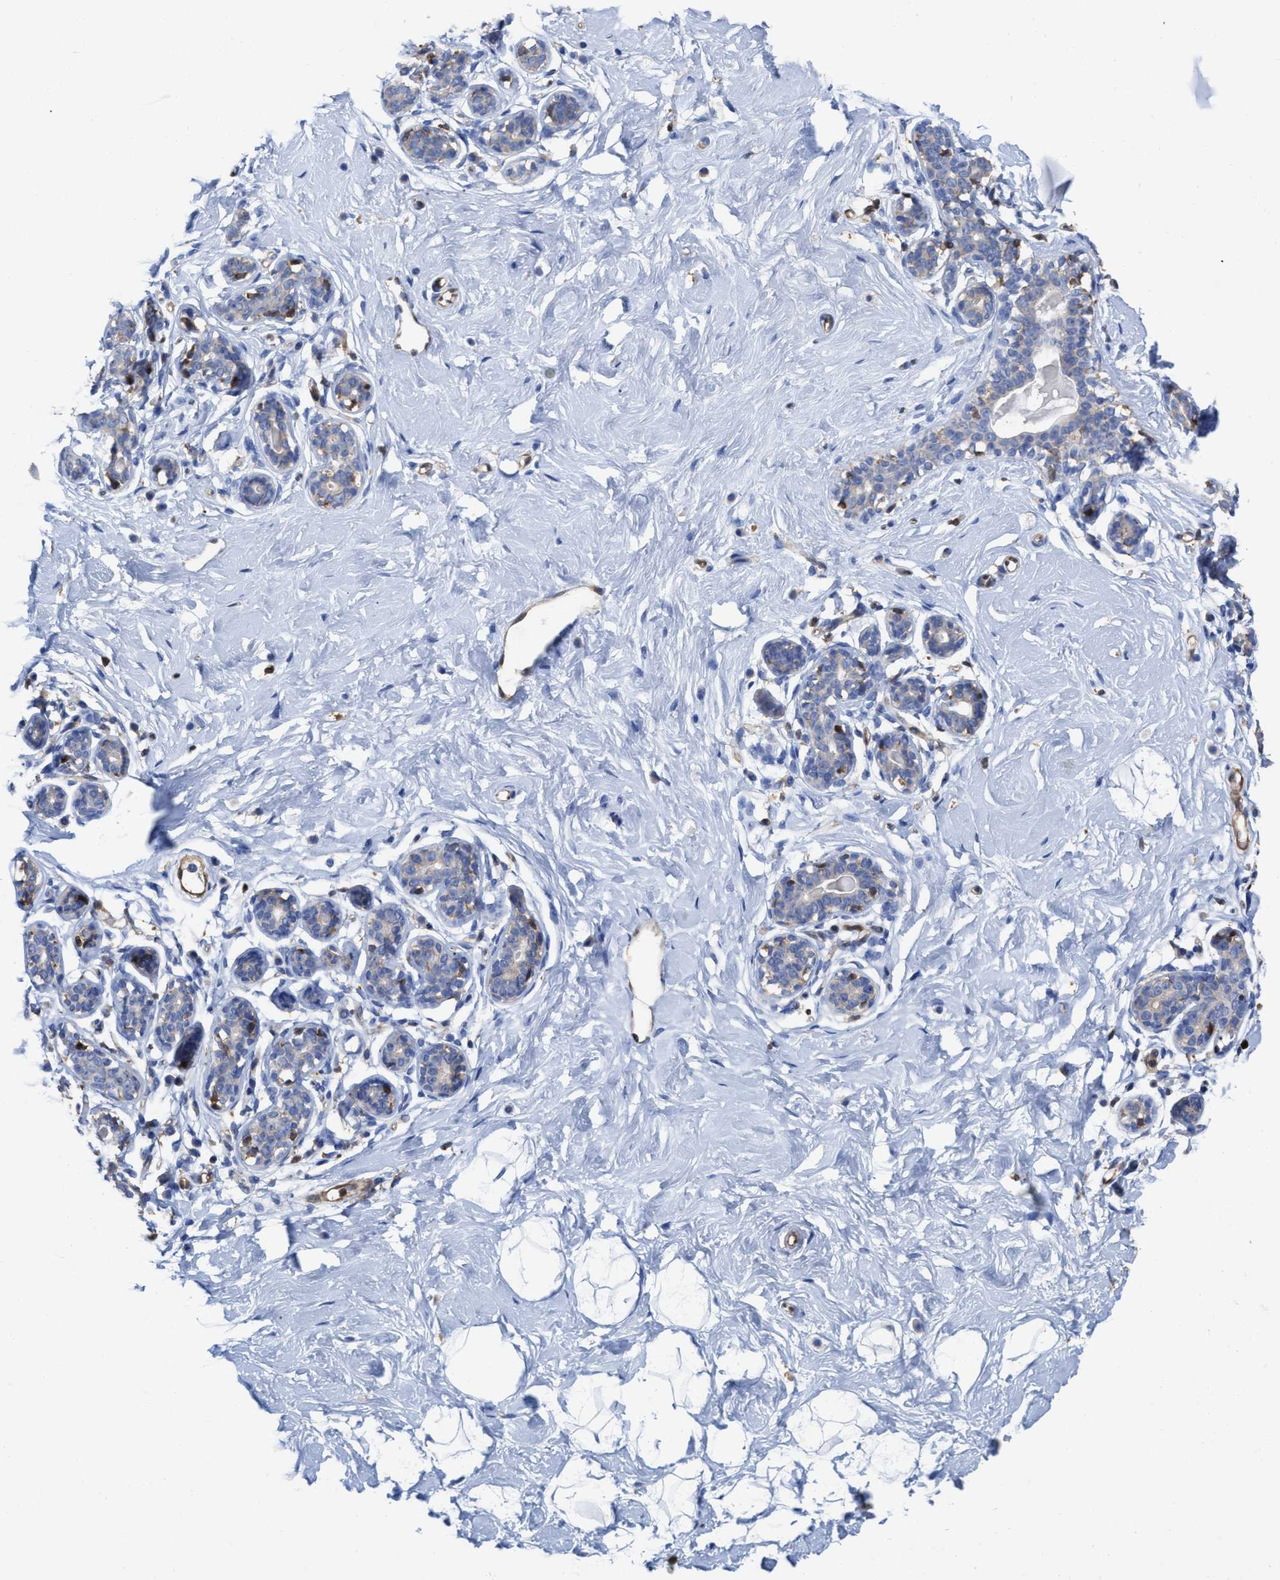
{"staining": {"intensity": "negative", "quantity": "none", "location": "none"}, "tissue": "breast", "cell_type": "Adipocytes", "image_type": "normal", "snomed": [{"axis": "morphology", "description": "Normal tissue, NOS"}, {"axis": "topography", "description": "Breast"}], "caption": "Immunohistochemical staining of benign human breast displays no significant positivity in adipocytes. (Immunohistochemistry, brightfield microscopy, high magnification).", "gene": "GIMAP4", "patient": {"sex": "female", "age": 23}}